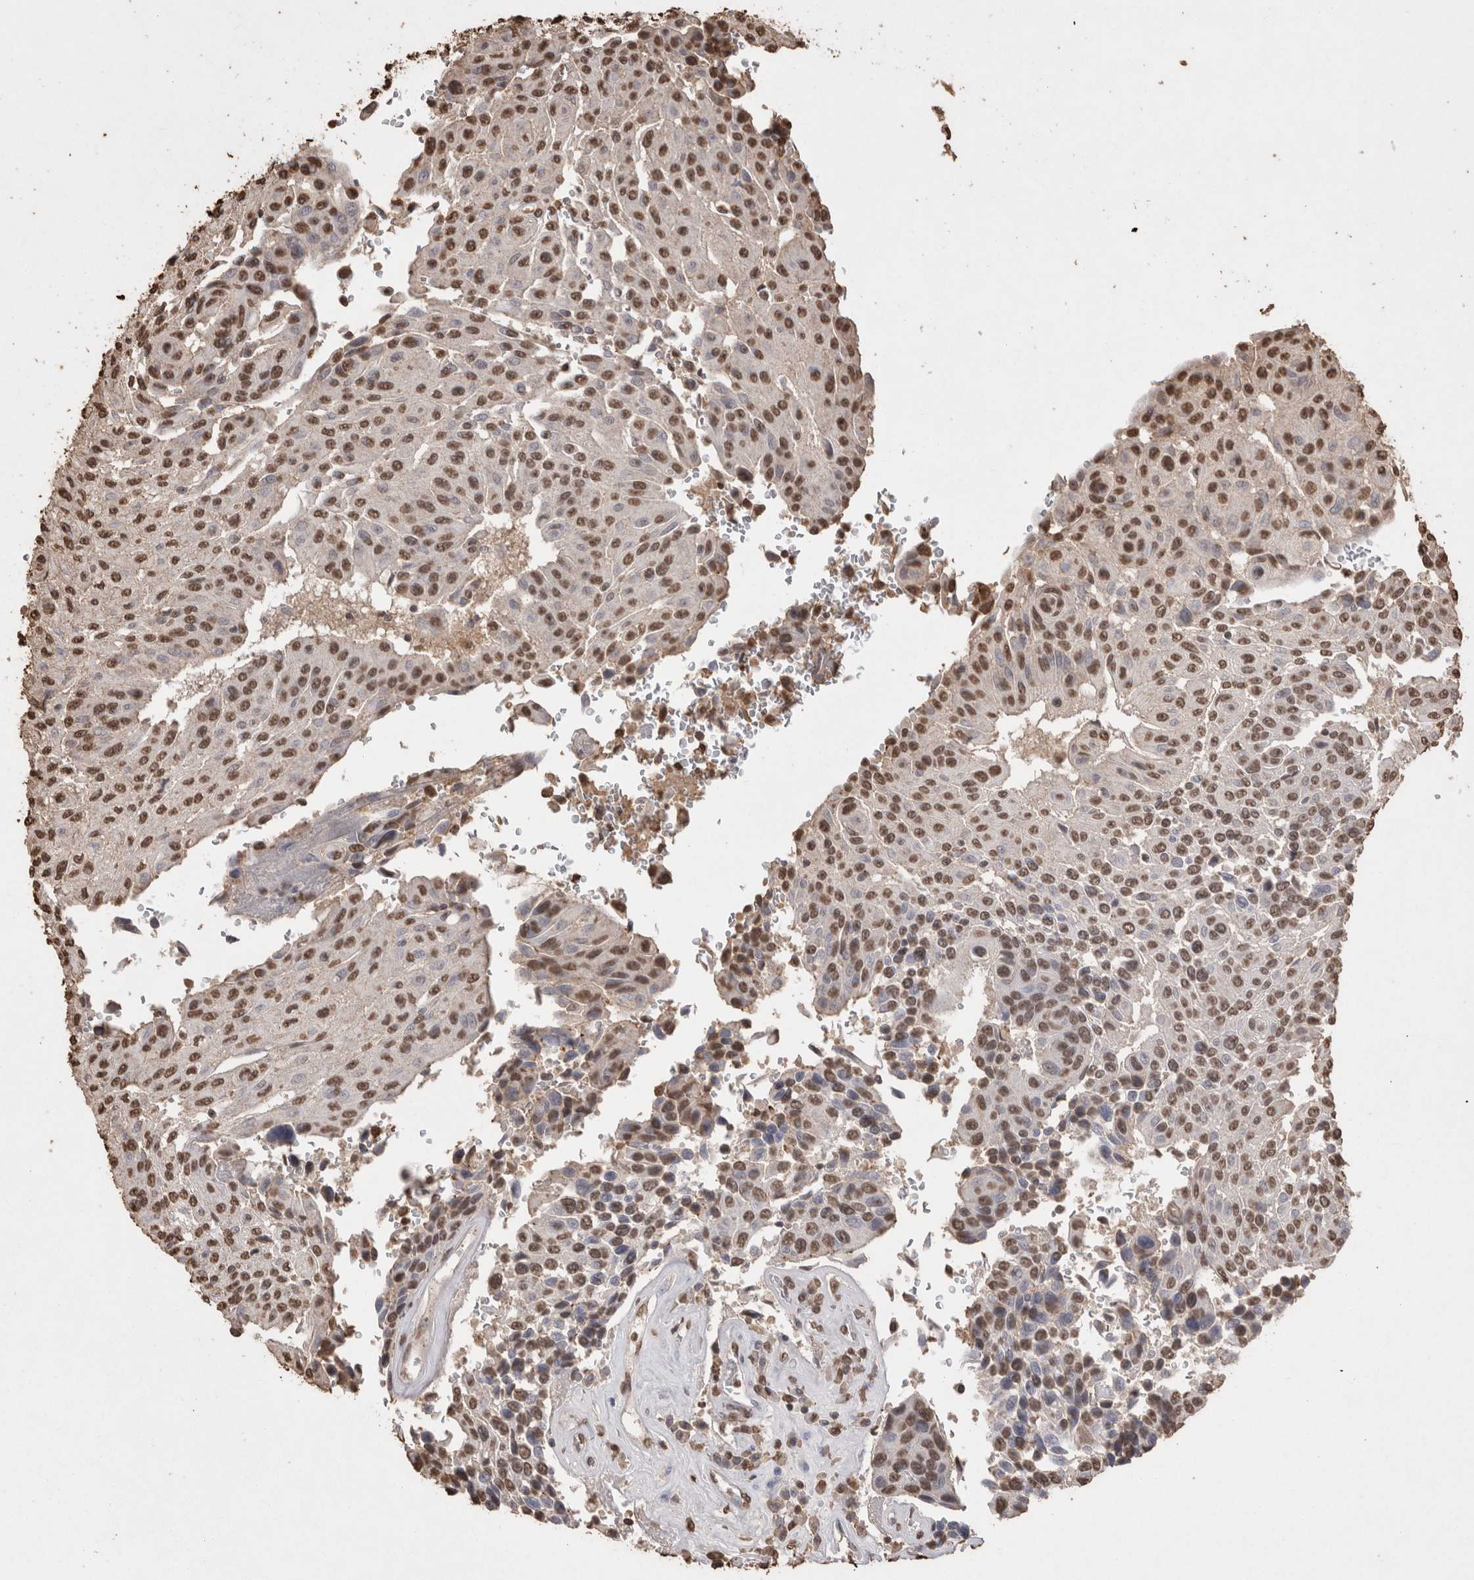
{"staining": {"intensity": "moderate", "quantity": ">75%", "location": "nuclear"}, "tissue": "urothelial cancer", "cell_type": "Tumor cells", "image_type": "cancer", "snomed": [{"axis": "morphology", "description": "Urothelial carcinoma, High grade"}, {"axis": "topography", "description": "Urinary bladder"}], "caption": "Immunohistochemistry image of neoplastic tissue: human urothelial carcinoma (high-grade) stained using immunohistochemistry (IHC) demonstrates medium levels of moderate protein expression localized specifically in the nuclear of tumor cells, appearing as a nuclear brown color.", "gene": "POU5F1", "patient": {"sex": "male", "age": 66}}